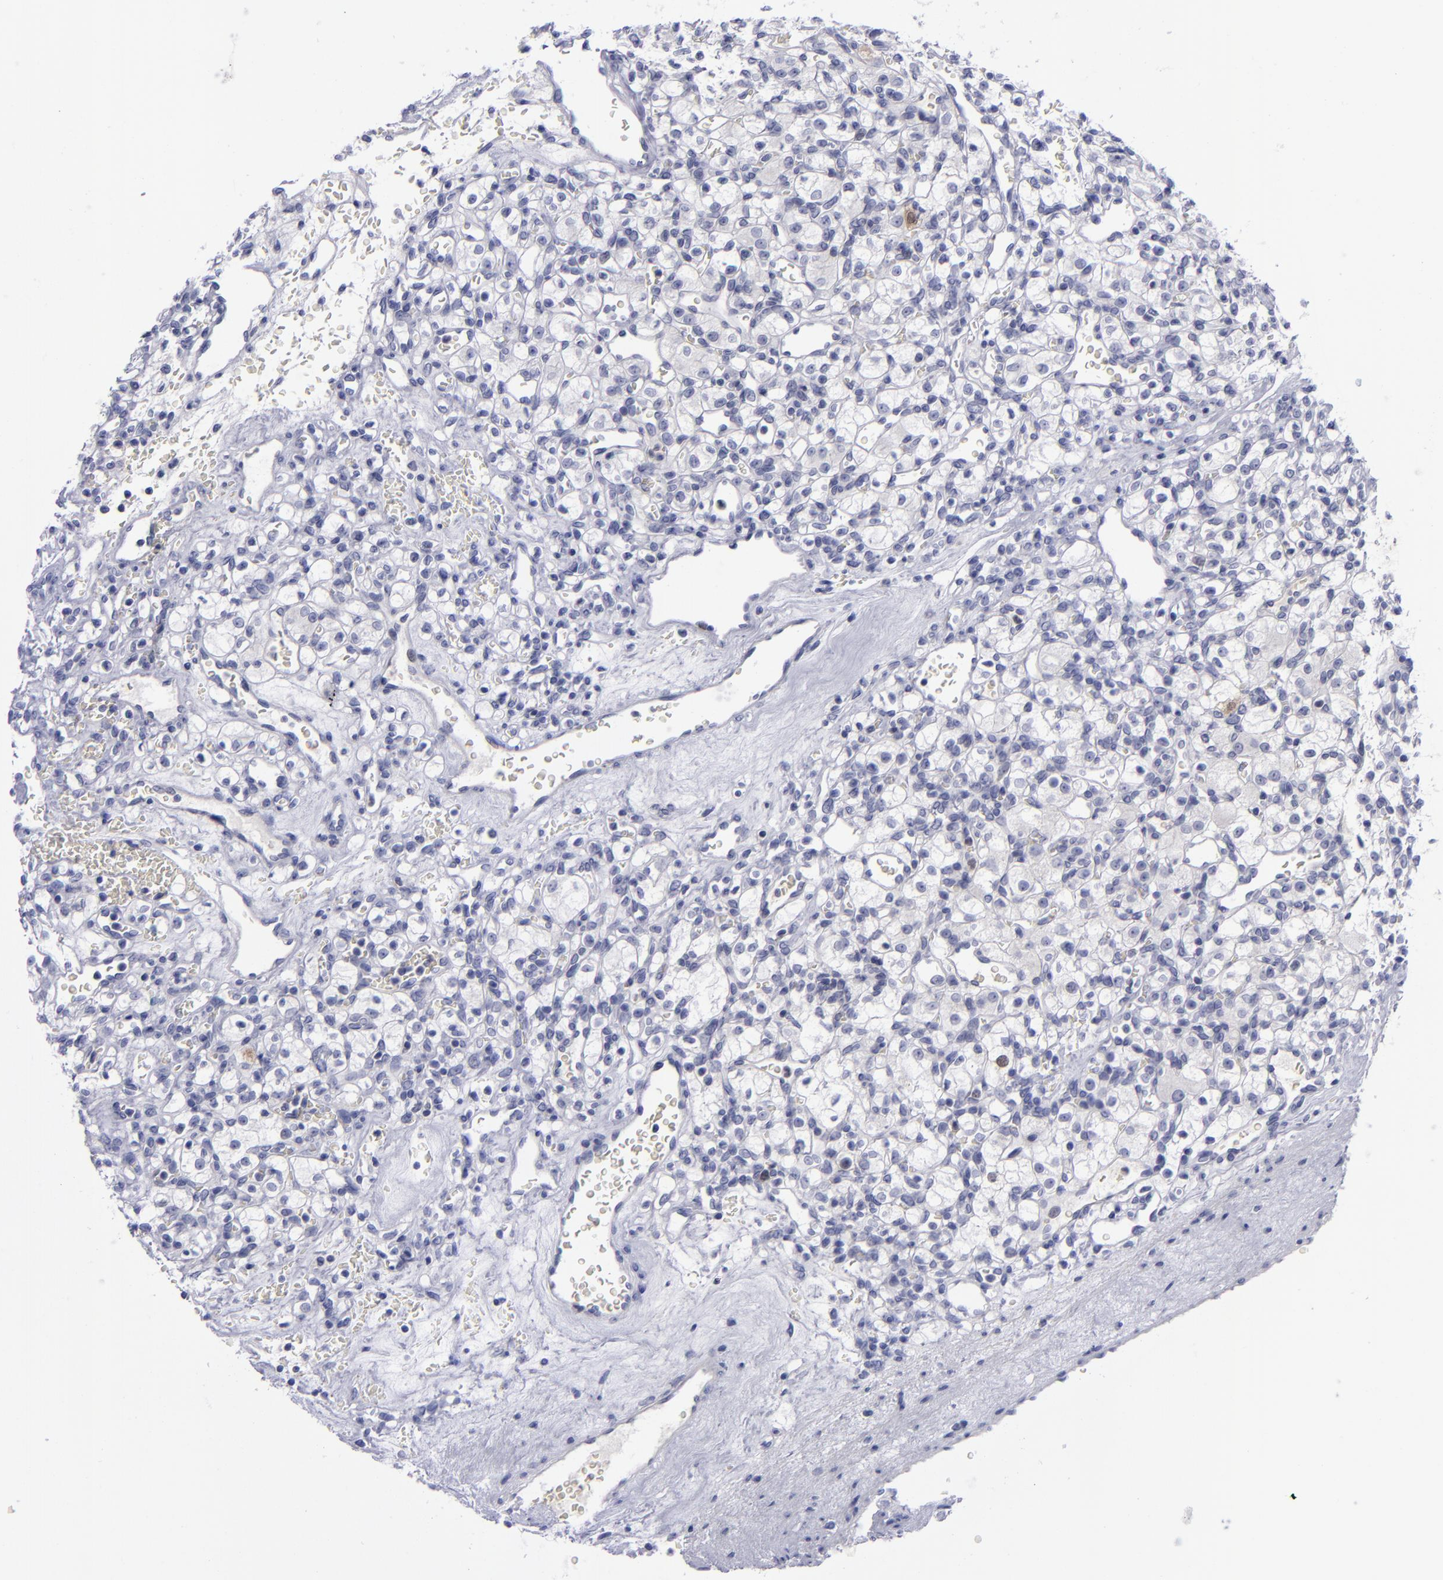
{"staining": {"intensity": "weak", "quantity": "<25%", "location": "nuclear"}, "tissue": "renal cancer", "cell_type": "Tumor cells", "image_type": "cancer", "snomed": [{"axis": "morphology", "description": "Adenocarcinoma, NOS"}, {"axis": "topography", "description": "Kidney"}], "caption": "Immunohistochemical staining of human renal cancer (adenocarcinoma) demonstrates no significant positivity in tumor cells. (DAB immunohistochemistry (IHC), high magnification).", "gene": "AURKA", "patient": {"sex": "female", "age": 62}}